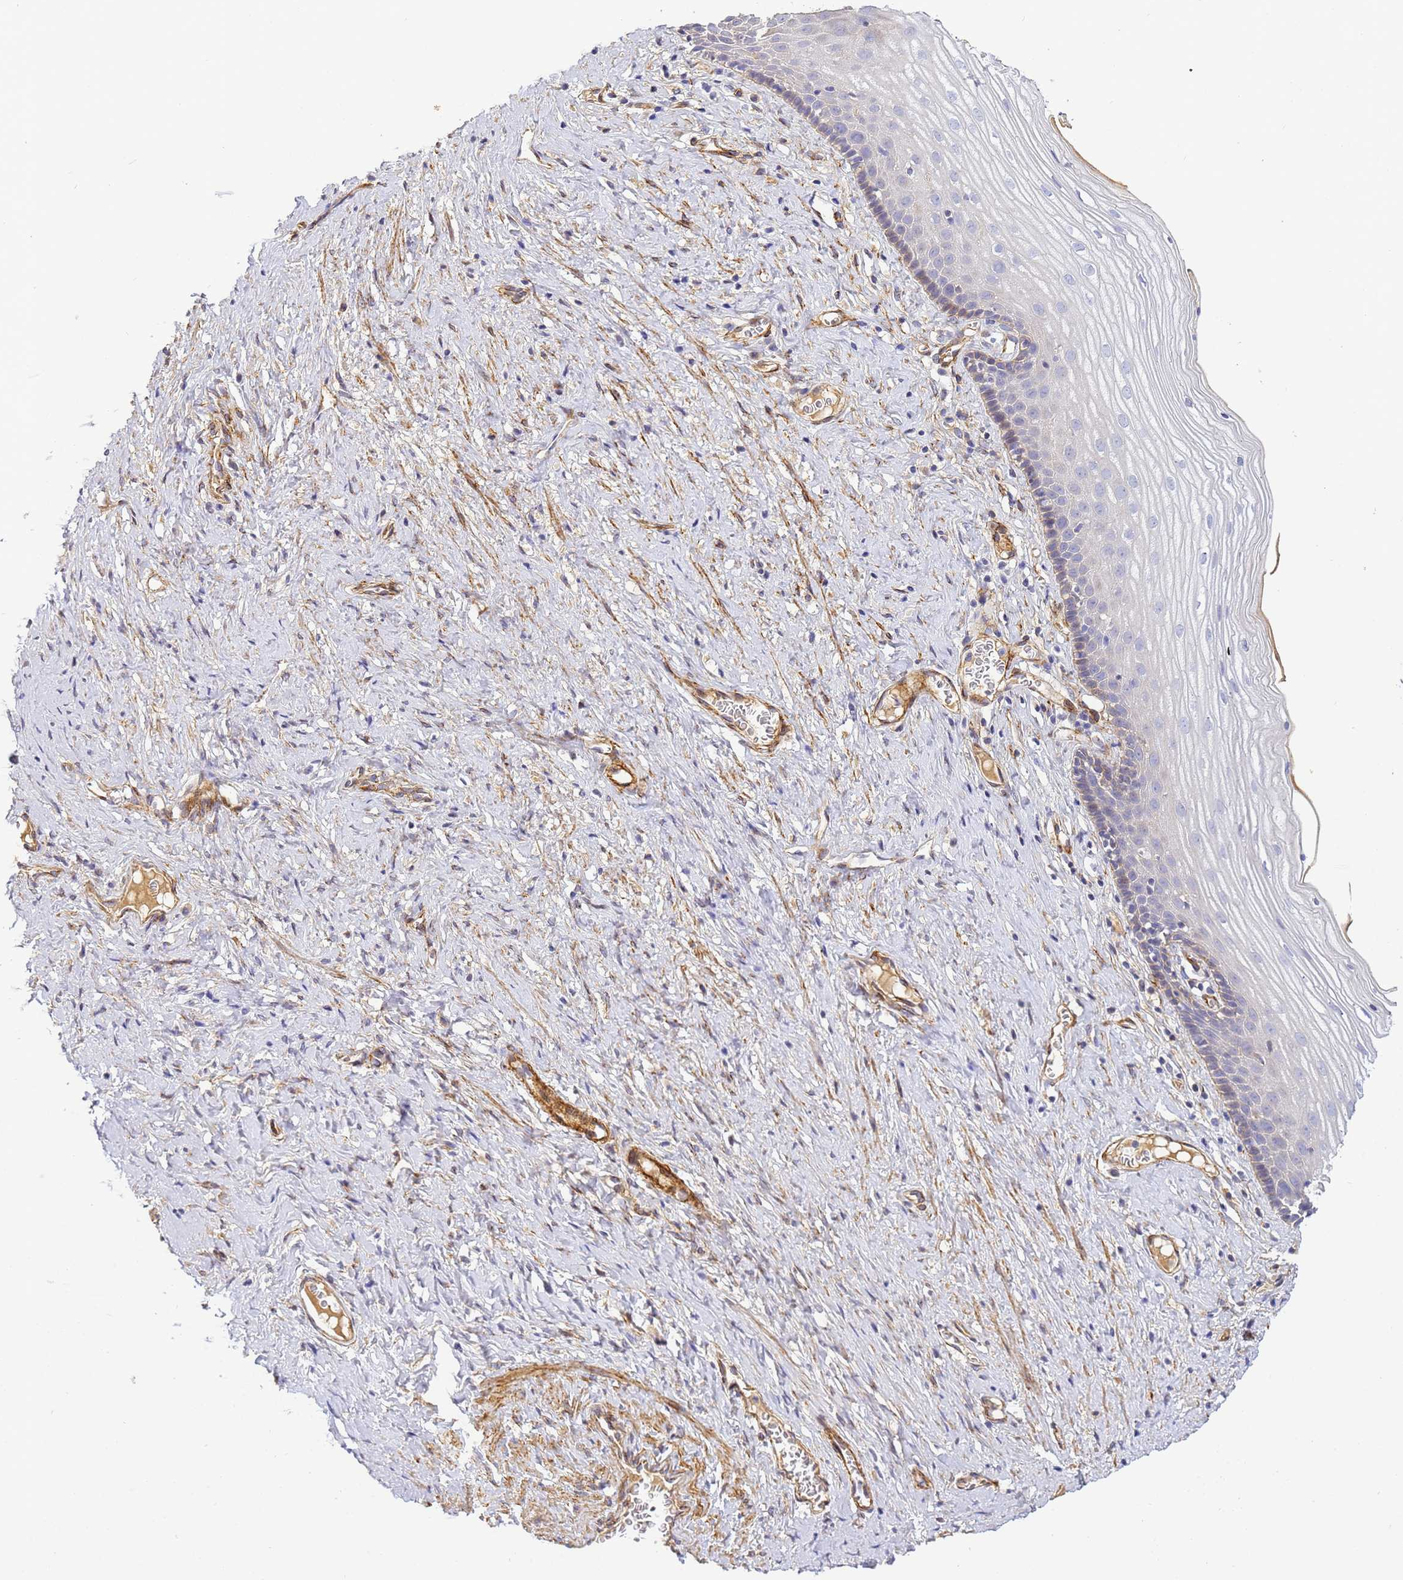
{"staining": {"intensity": "weak", "quantity": "<25%", "location": "cytoplasmic/membranous"}, "tissue": "cervix", "cell_type": "Glandular cells", "image_type": "normal", "snomed": [{"axis": "morphology", "description": "Normal tissue, NOS"}, {"axis": "topography", "description": "Cervix"}], "caption": "DAB immunohistochemical staining of normal cervix reveals no significant positivity in glandular cells. The staining was performed using DAB to visualize the protein expression in brown, while the nuclei were stained in blue with hematoxylin (Magnification: 20x).", "gene": "CFHR1", "patient": {"sex": "female", "age": 42}}